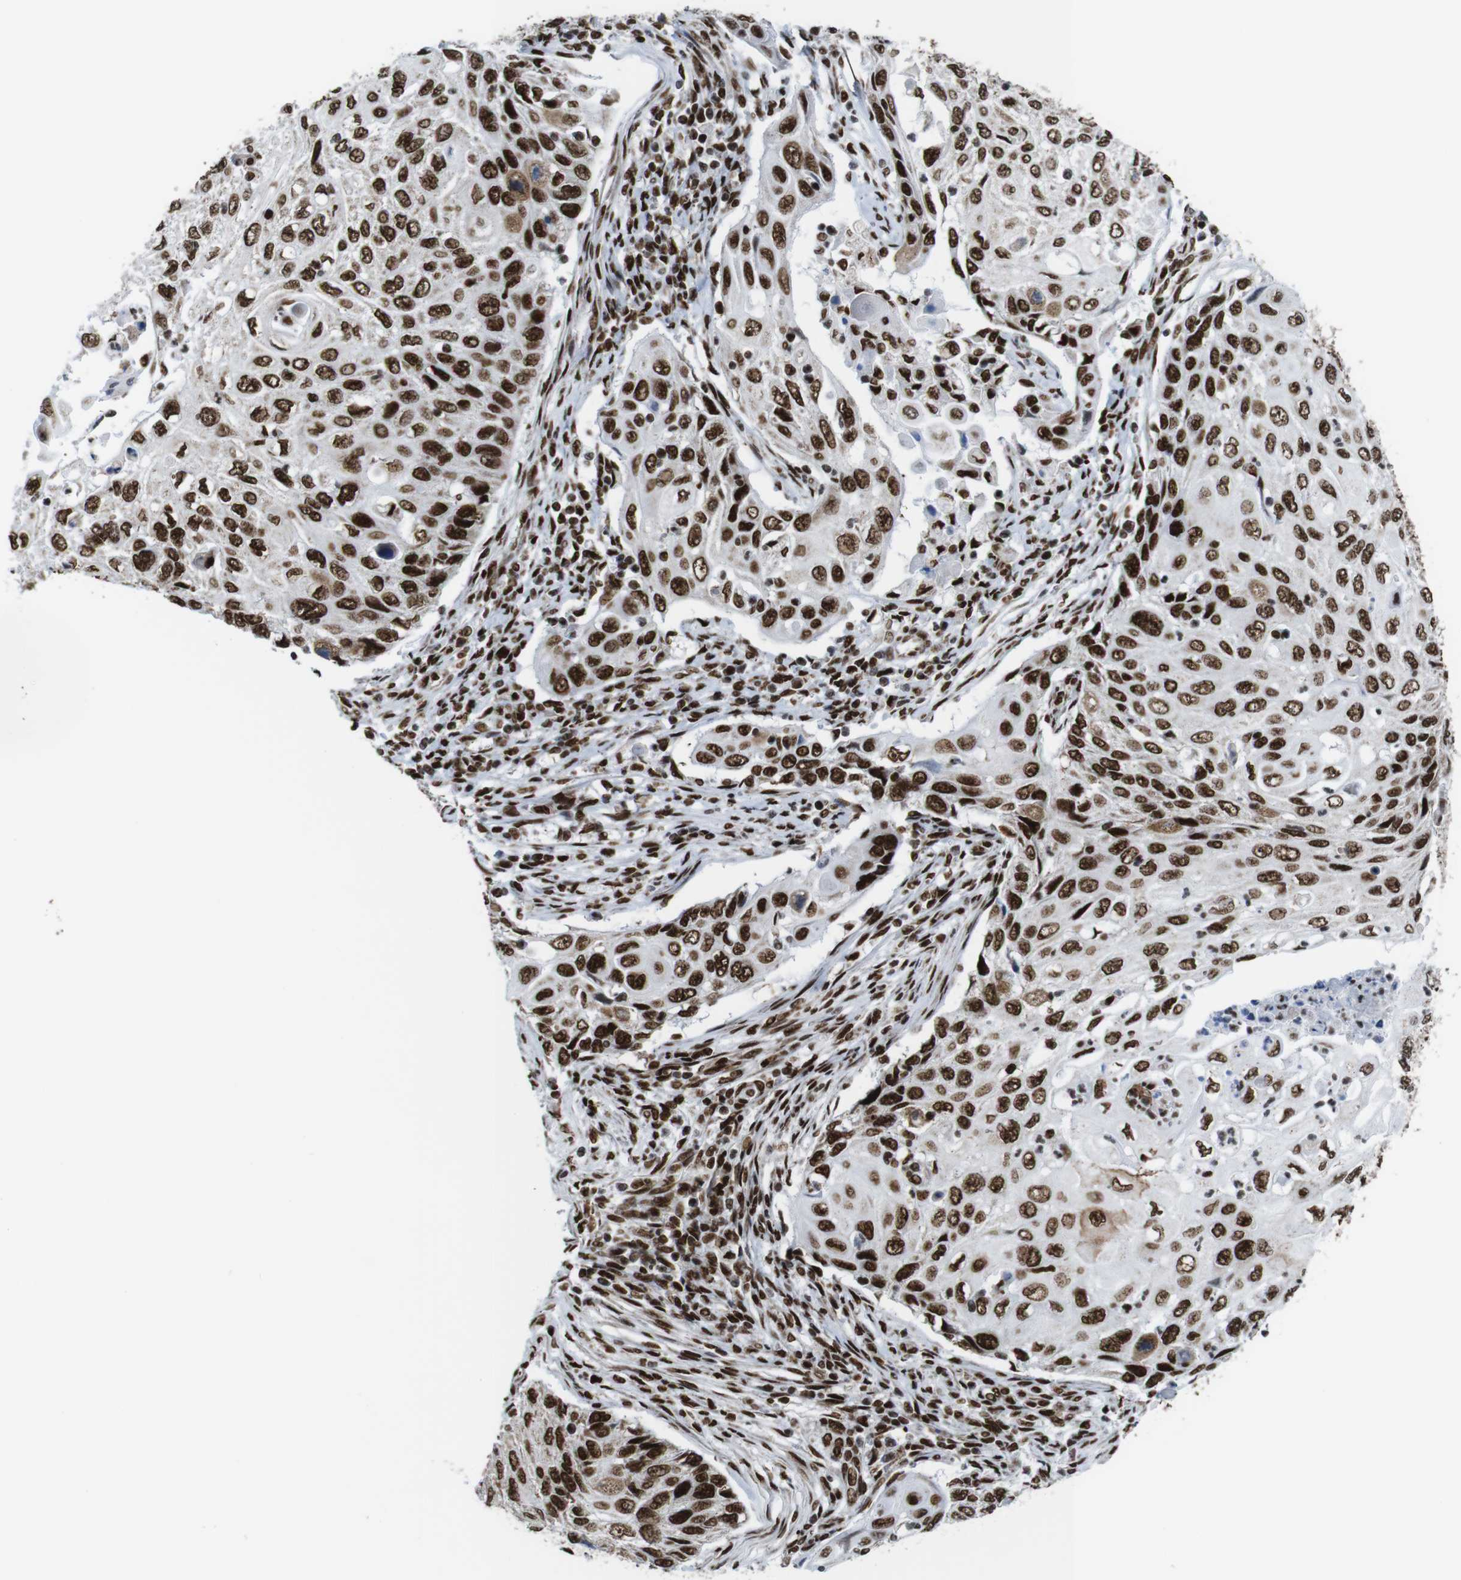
{"staining": {"intensity": "strong", "quantity": ">75%", "location": "nuclear"}, "tissue": "cervical cancer", "cell_type": "Tumor cells", "image_type": "cancer", "snomed": [{"axis": "morphology", "description": "Squamous cell carcinoma, NOS"}, {"axis": "topography", "description": "Cervix"}], "caption": "IHC of cervical cancer displays high levels of strong nuclear expression in approximately >75% of tumor cells.", "gene": "ROMO1", "patient": {"sex": "female", "age": 70}}